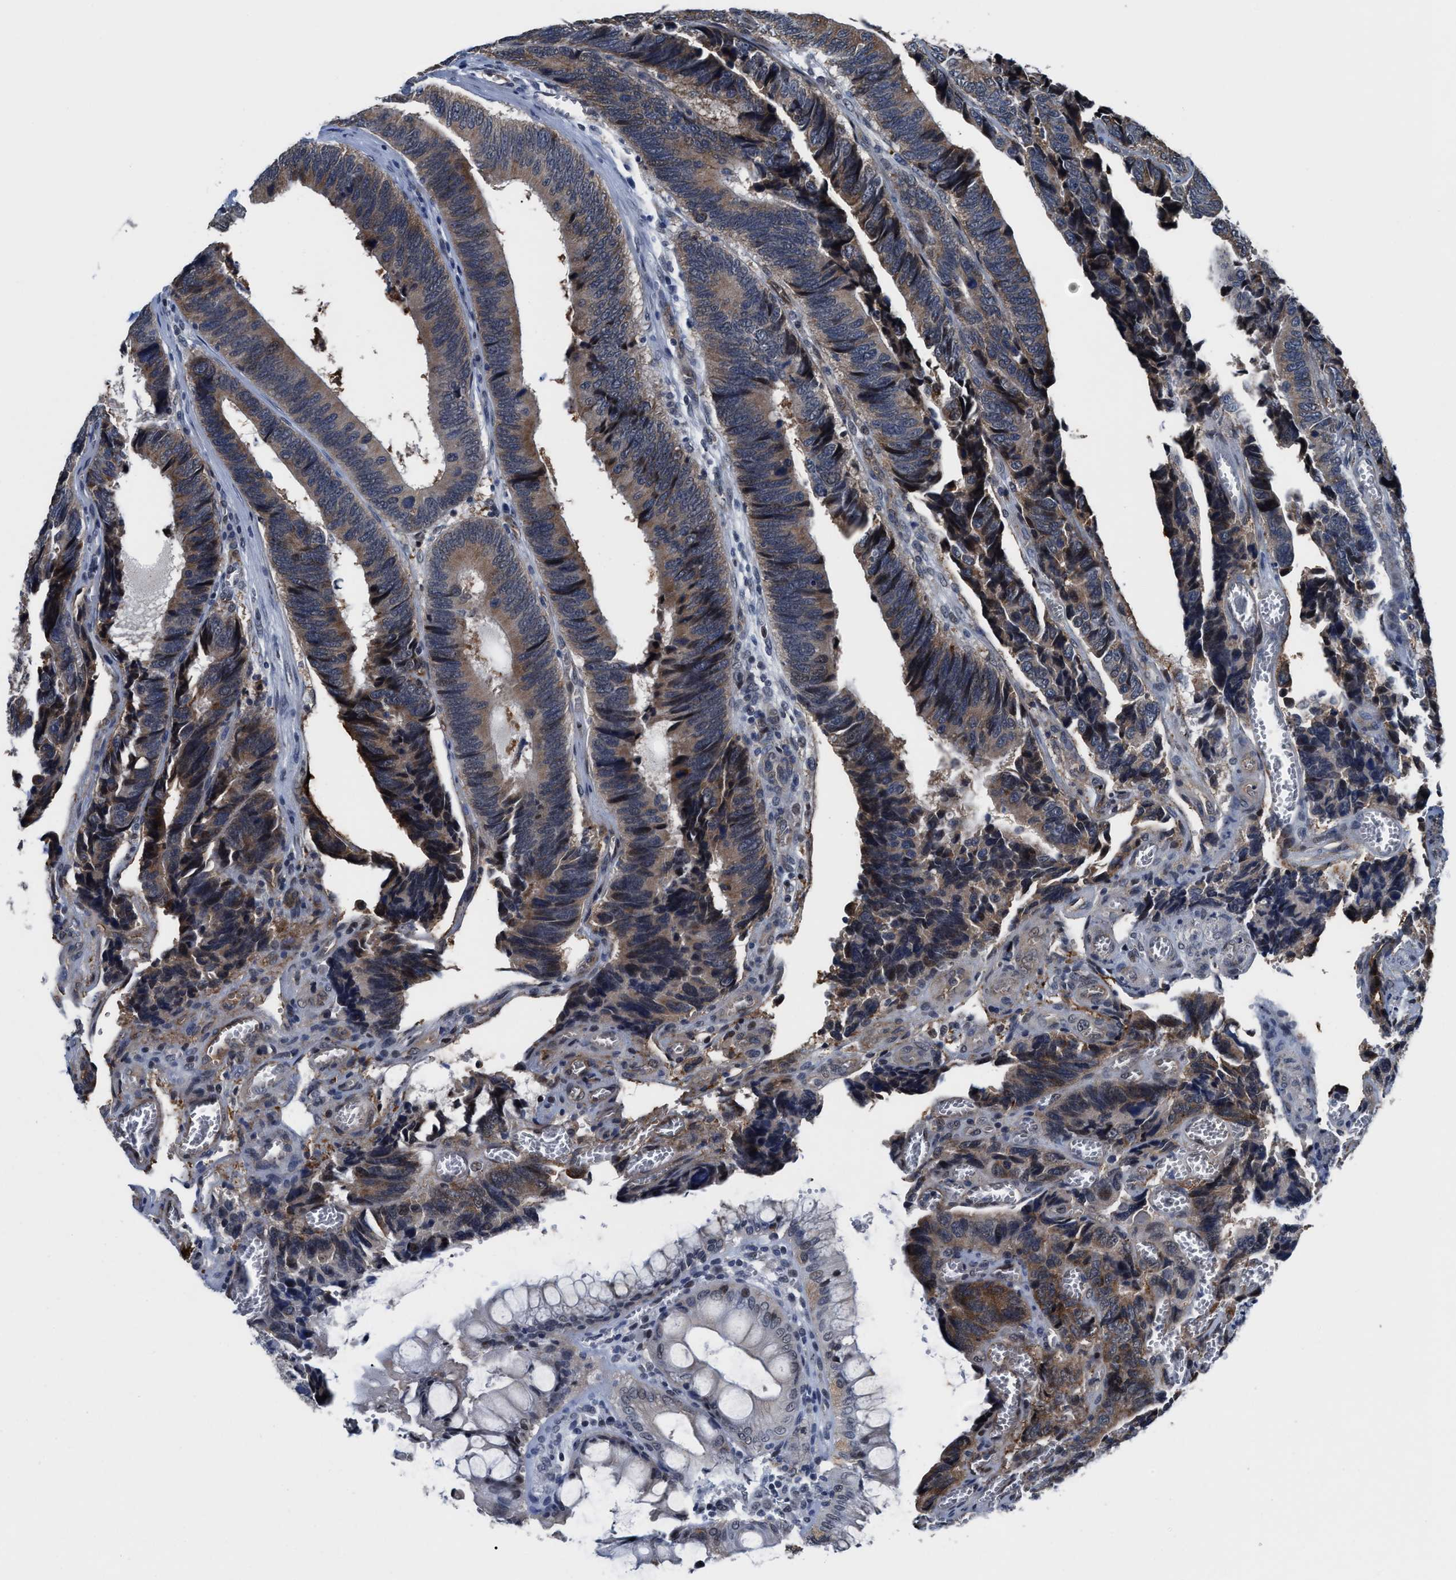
{"staining": {"intensity": "moderate", "quantity": ">75%", "location": "cytoplasmic/membranous"}, "tissue": "colorectal cancer", "cell_type": "Tumor cells", "image_type": "cancer", "snomed": [{"axis": "morphology", "description": "Adenocarcinoma, NOS"}, {"axis": "topography", "description": "Colon"}], "caption": "Colorectal cancer stained with a protein marker reveals moderate staining in tumor cells.", "gene": "MARCKSL1", "patient": {"sex": "male", "age": 72}}